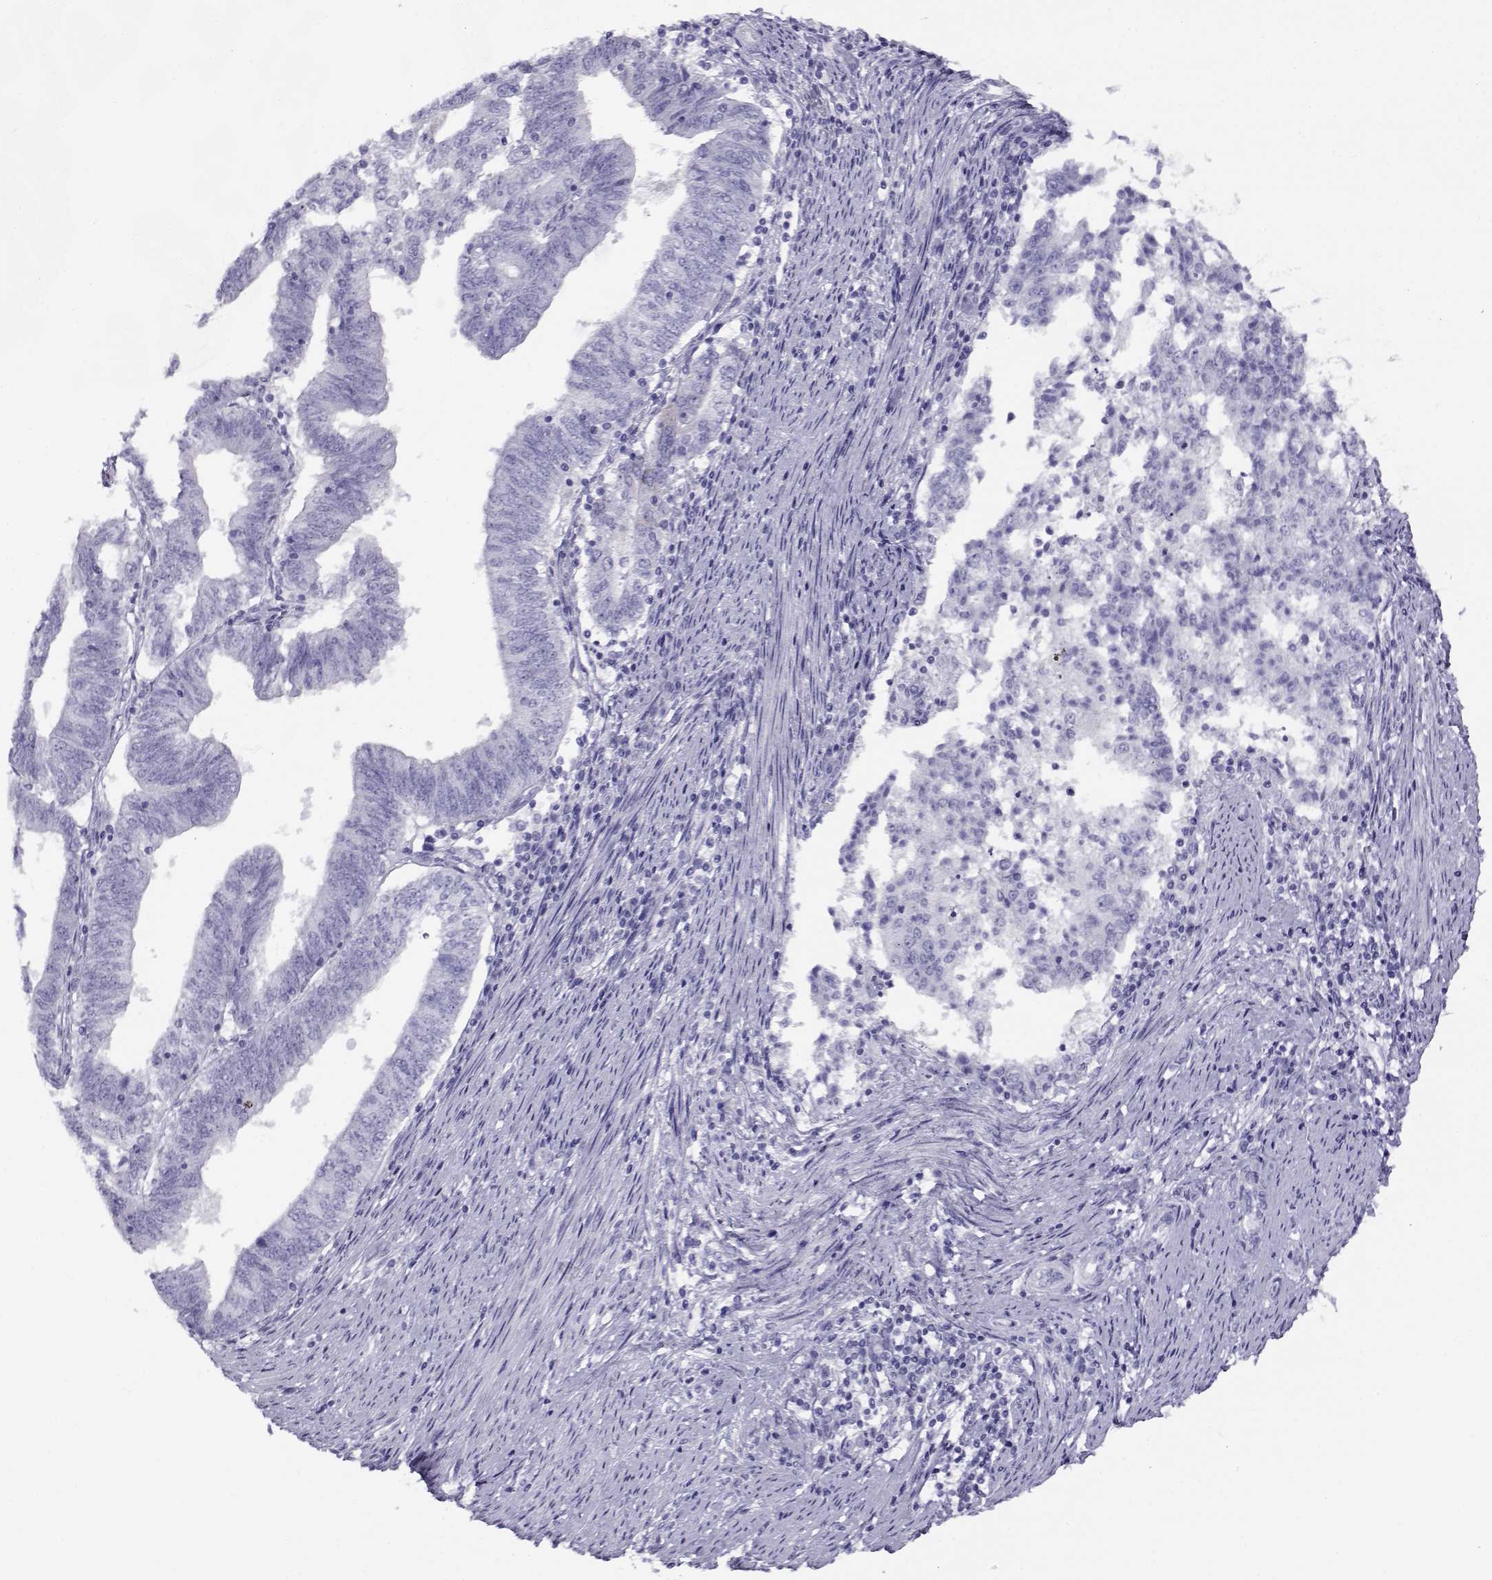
{"staining": {"intensity": "negative", "quantity": "none", "location": "none"}, "tissue": "endometrial cancer", "cell_type": "Tumor cells", "image_type": "cancer", "snomed": [{"axis": "morphology", "description": "Adenocarcinoma, NOS"}, {"axis": "topography", "description": "Endometrium"}], "caption": "Tumor cells show no significant expression in adenocarcinoma (endometrial).", "gene": "RHOXF2", "patient": {"sex": "female", "age": 82}}